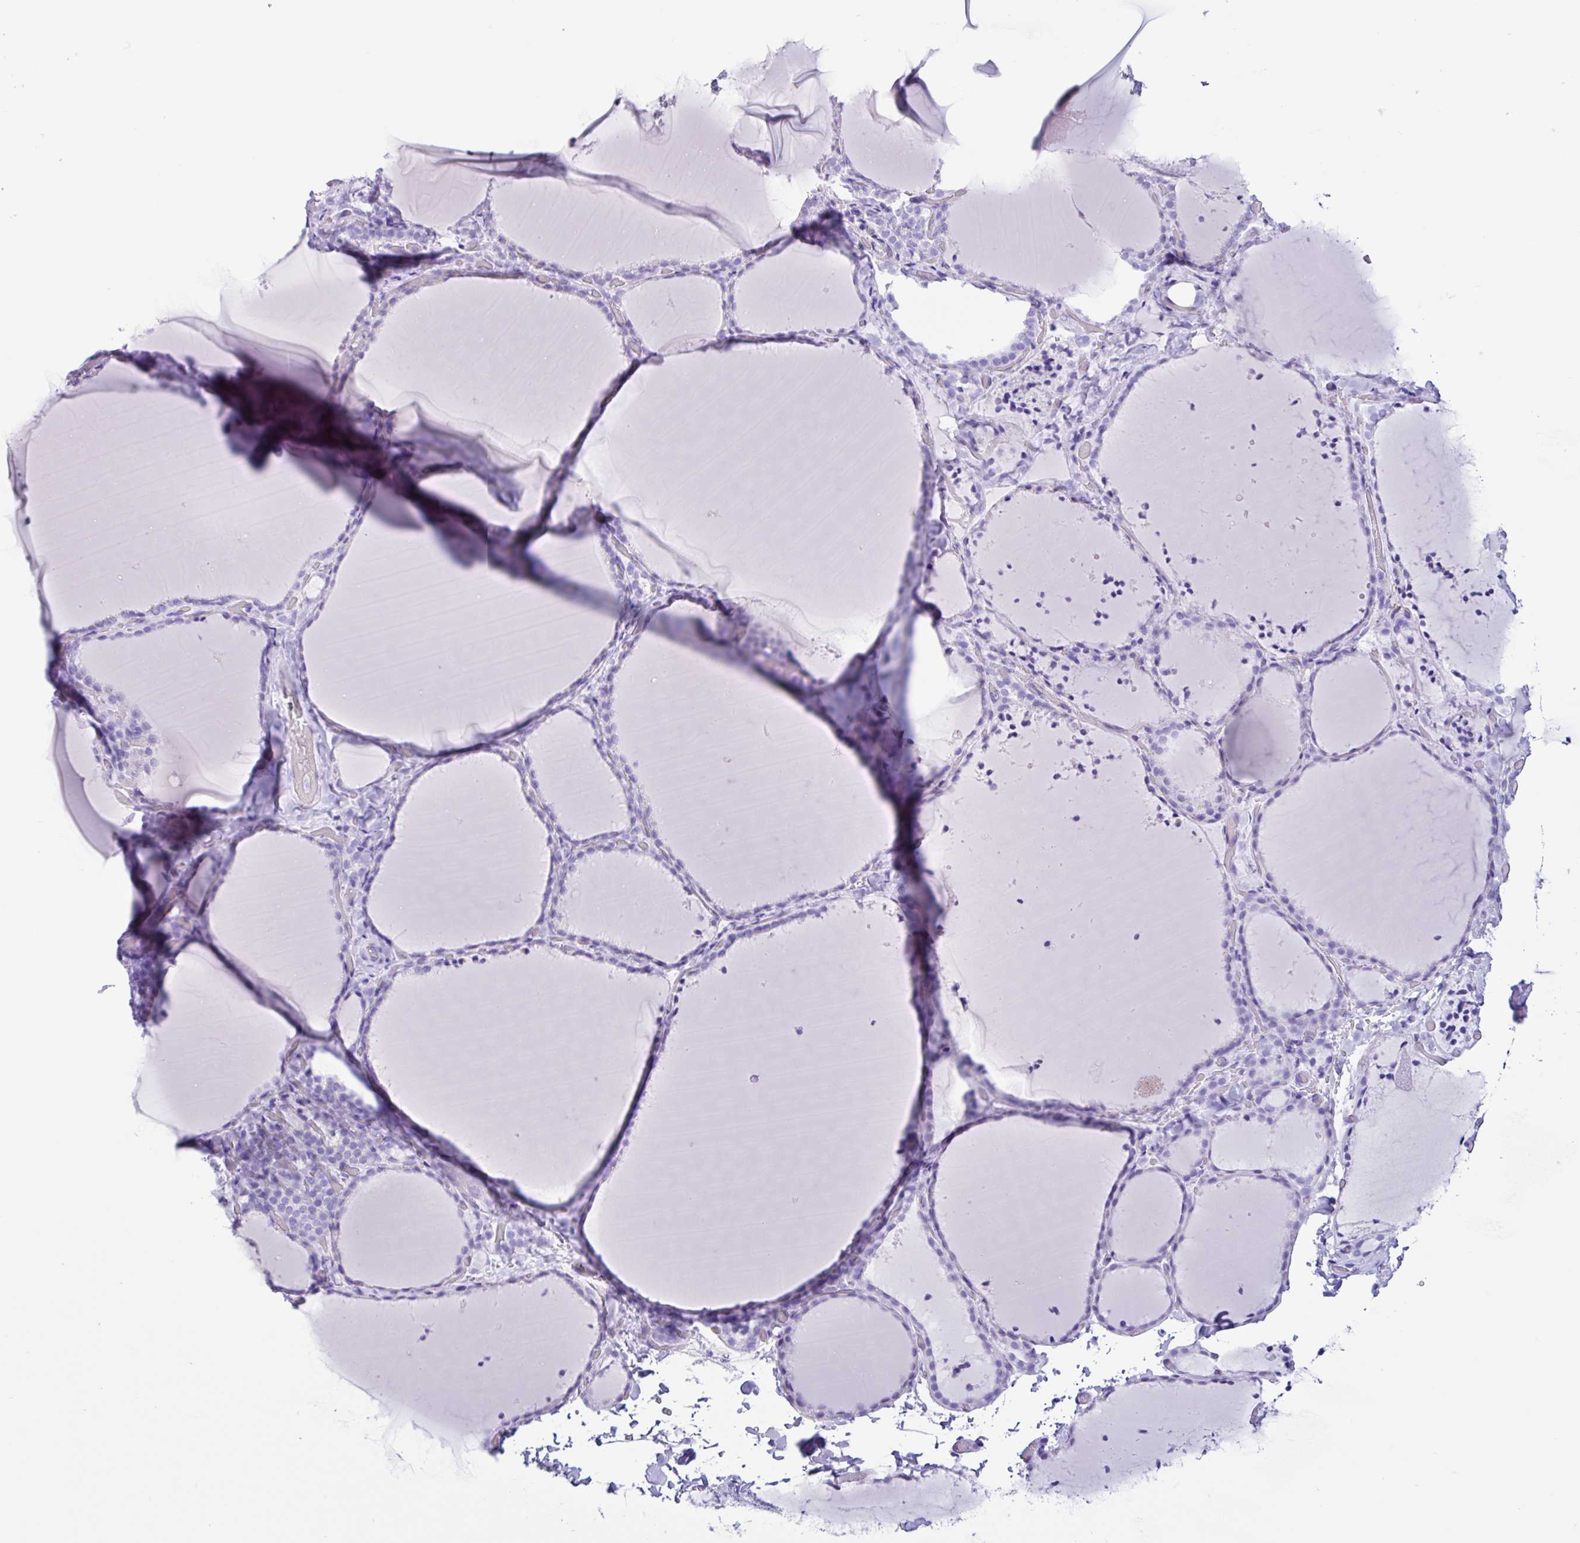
{"staining": {"intensity": "negative", "quantity": "none", "location": "none"}, "tissue": "thyroid gland", "cell_type": "Glandular cells", "image_type": "normal", "snomed": [{"axis": "morphology", "description": "Normal tissue, NOS"}, {"axis": "topography", "description": "Thyroid gland"}], "caption": "Photomicrograph shows no protein expression in glandular cells of unremarkable thyroid gland.", "gene": "PIGF", "patient": {"sex": "female", "age": 22}}